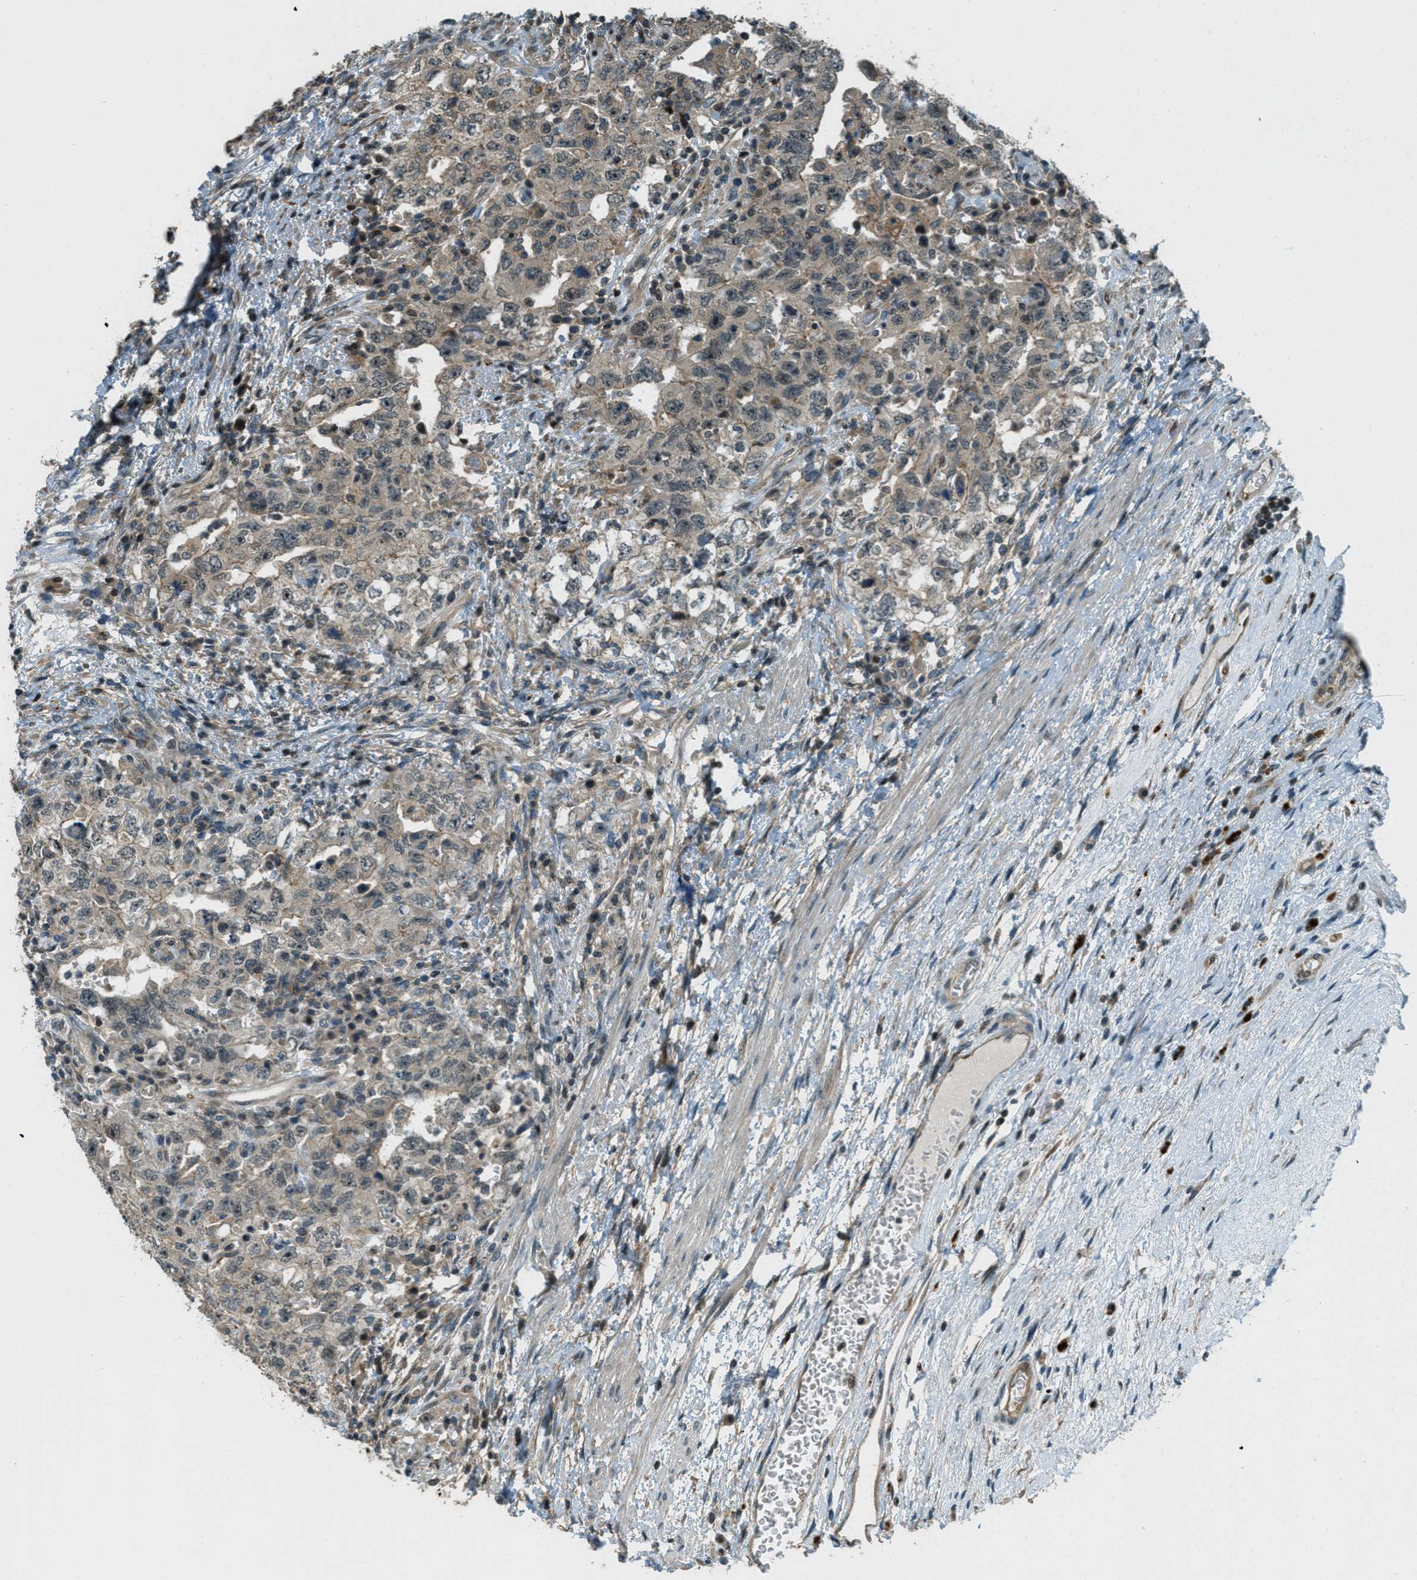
{"staining": {"intensity": "weak", "quantity": ">75%", "location": "cytoplasmic/membranous"}, "tissue": "testis cancer", "cell_type": "Tumor cells", "image_type": "cancer", "snomed": [{"axis": "morphology", "description": "Carcinoma, Embryonal, NOS"}, {"axis": "topography", "description": "Testis"}], "caption": "Testis cancer stained for a protein shows weak cytoplasmic/membranous positivity in tumor cells. (brown staining indicates protein expression, while blue staining denotes nuclei).", "gene": "PTPN23", "patient": {"sex": "male", "age": 26}}